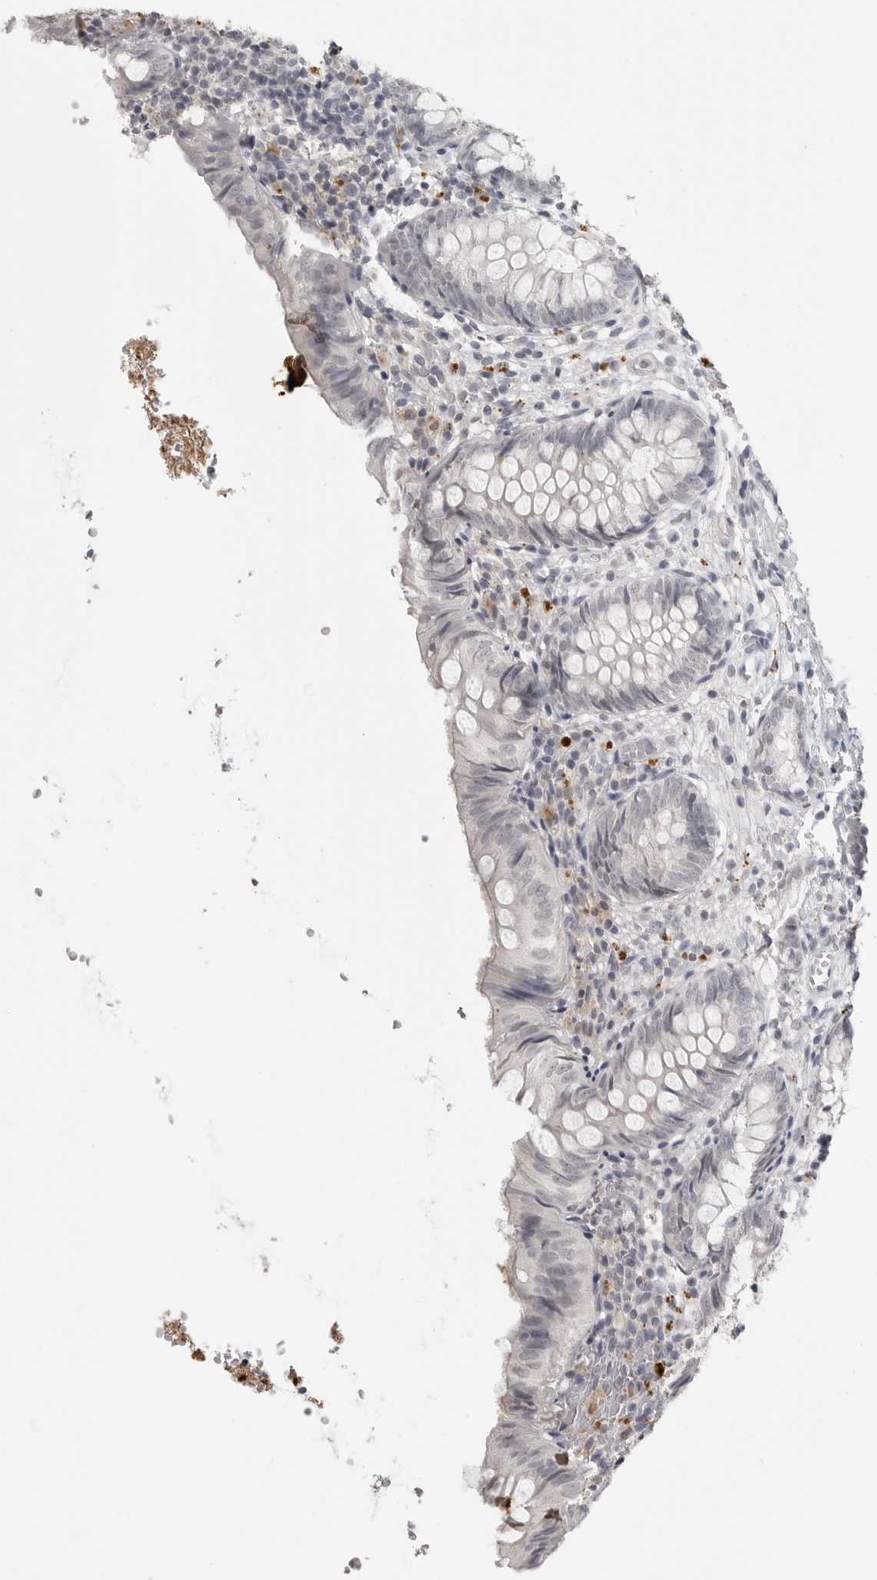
{"staining": {"intensity": "negative", "quantity": "none", "location": "none"}, "tissue": "appendix", "cell_type": "Glandular cells", "image_type": "normal", "snomed": [{"axis": "morphology", "description": "Normal tissue, NOS"}, {"axis": "topography", "description": "Appendix"}], "caption": "The photomicrograph shows no significant positivity in glandular cells of appendix. (DAB (3,3'-diaminobenzidine) IHC with hematoxylin counter stain).", "gene": "PRSS1", "patient": {"sex": "male", "age": 8}}